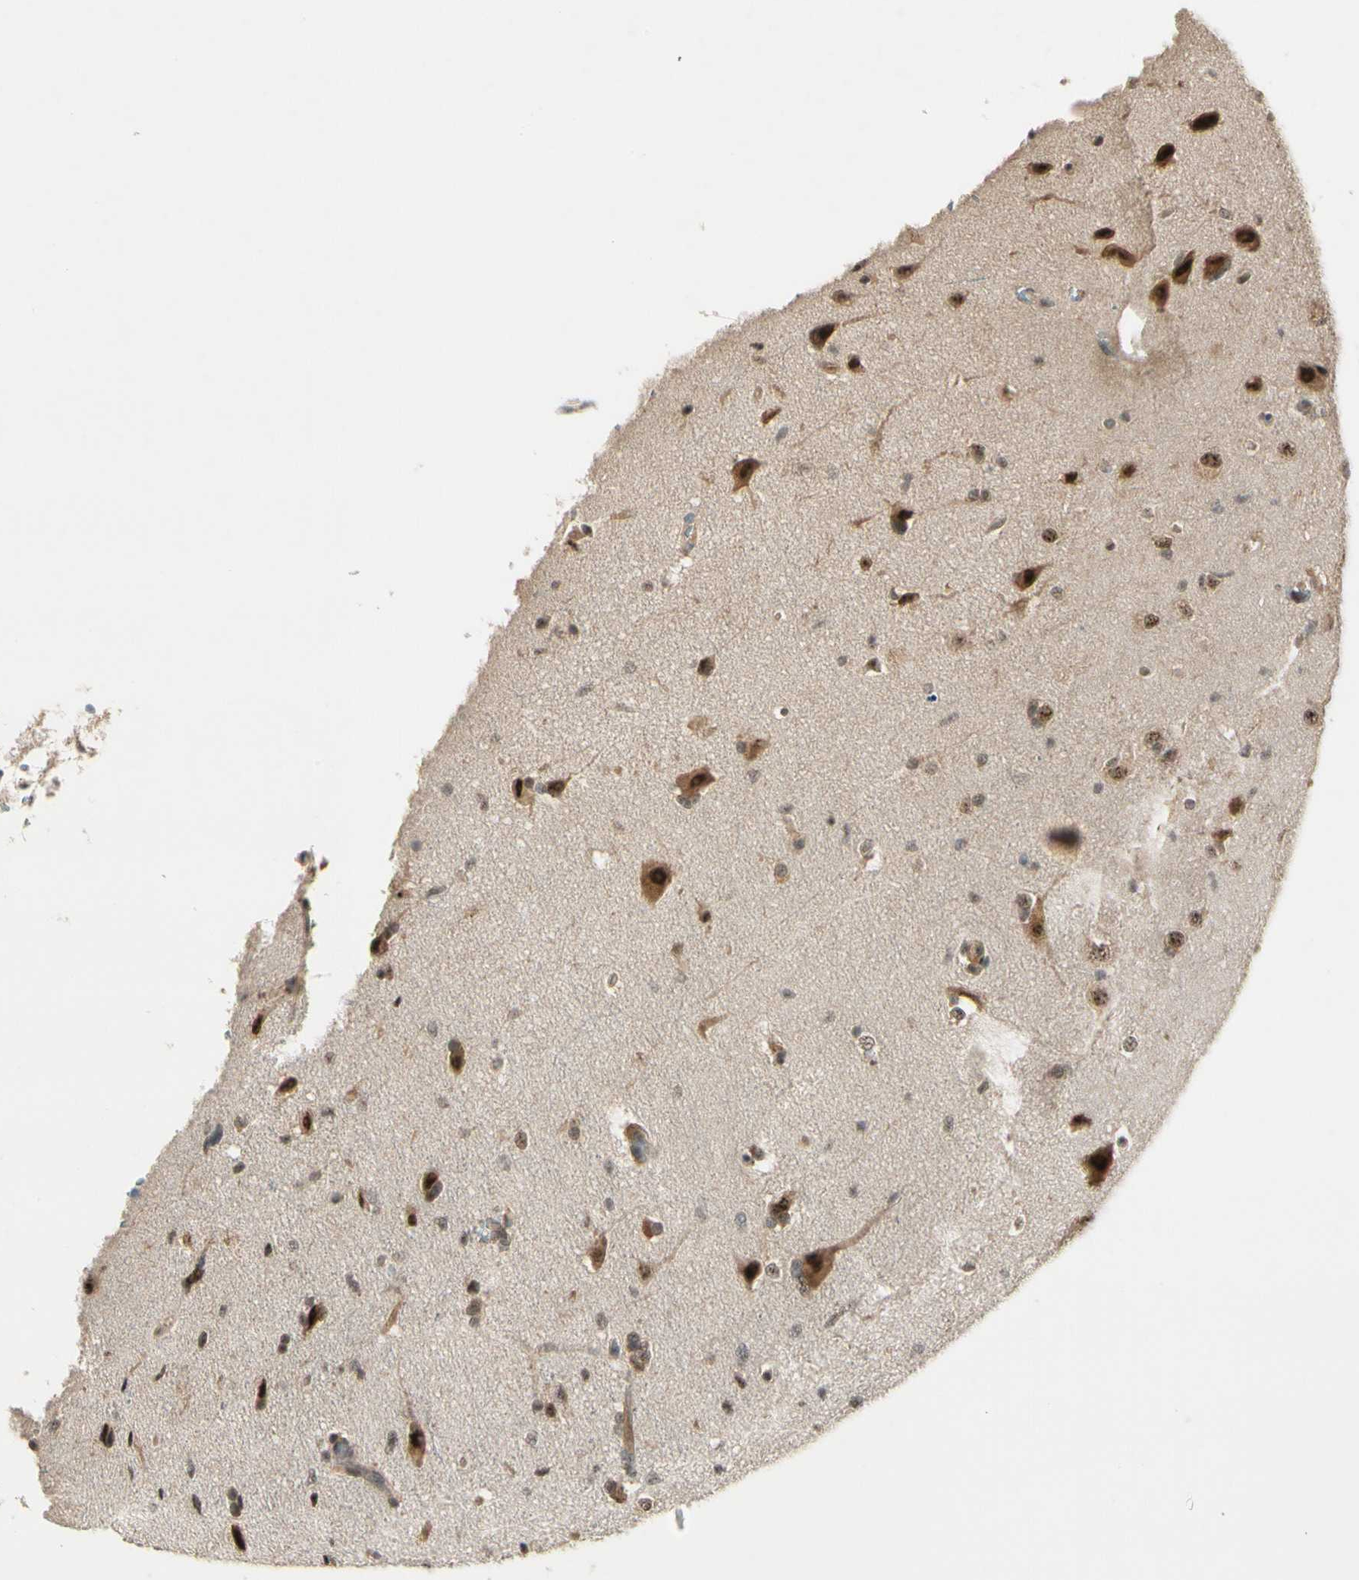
{"staining": {"intensity": "strong", "quantity": ">75%", "location": "cytoplasmic/membranous,nuclear"}, "tissue": "glioma", "cell_type": "Tumor cells", "image_type": "cancer", "snomed": [{"axis": "morphology", "description": "Glioma, malignant, Low grade"}, {"axis": "topography", "description": "Brain"}], "caption": "An image of human glioma stained for a protein exhibits strong cytoplasmic/membranous and nuclear brown staining in tumor cells.", "gene": "MCPH1", "patient": {"sex": "female", "age": 37}}